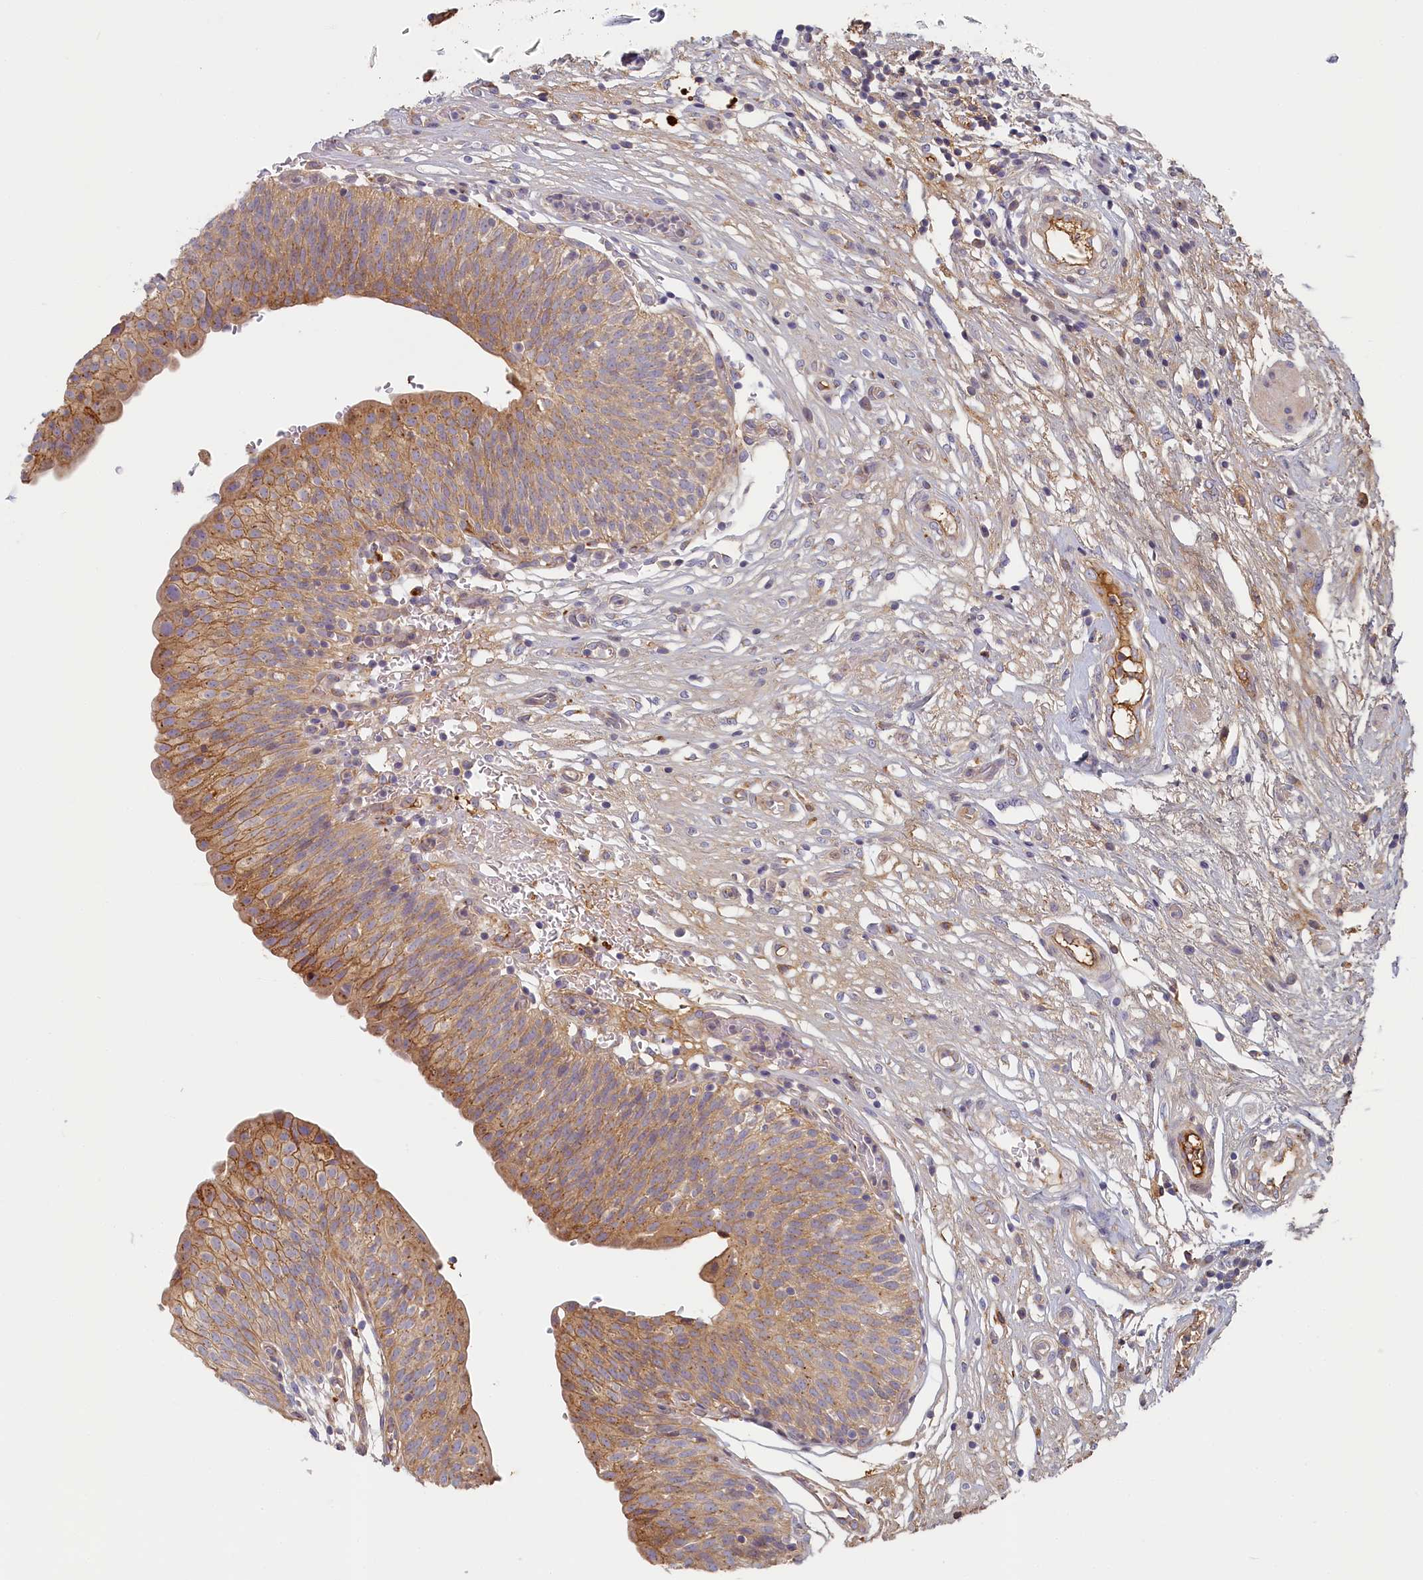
{"staining": {"intensity": "moderate", "quantity": ">75%", "location": "cytoplasmic/membranous"}, "tissue": "urinary bladder", "cell_type": "Urothelial cells", "image_type": "normal", "snomed": [{"axis": "morphology", "description": "Normal tissue, NOS"}, {"axis": "topography", "description": "Urinary bladder"}], "caption": "A high-resolution micrograph shows immunohistochemistry (IHC) staining of normal urinary bladder, which reveals moderate cytoplasmic/membranous staining in about >75% of urothelial cells.", "gene": "STX16", "patient": {"sex": "male", "age": 55}}